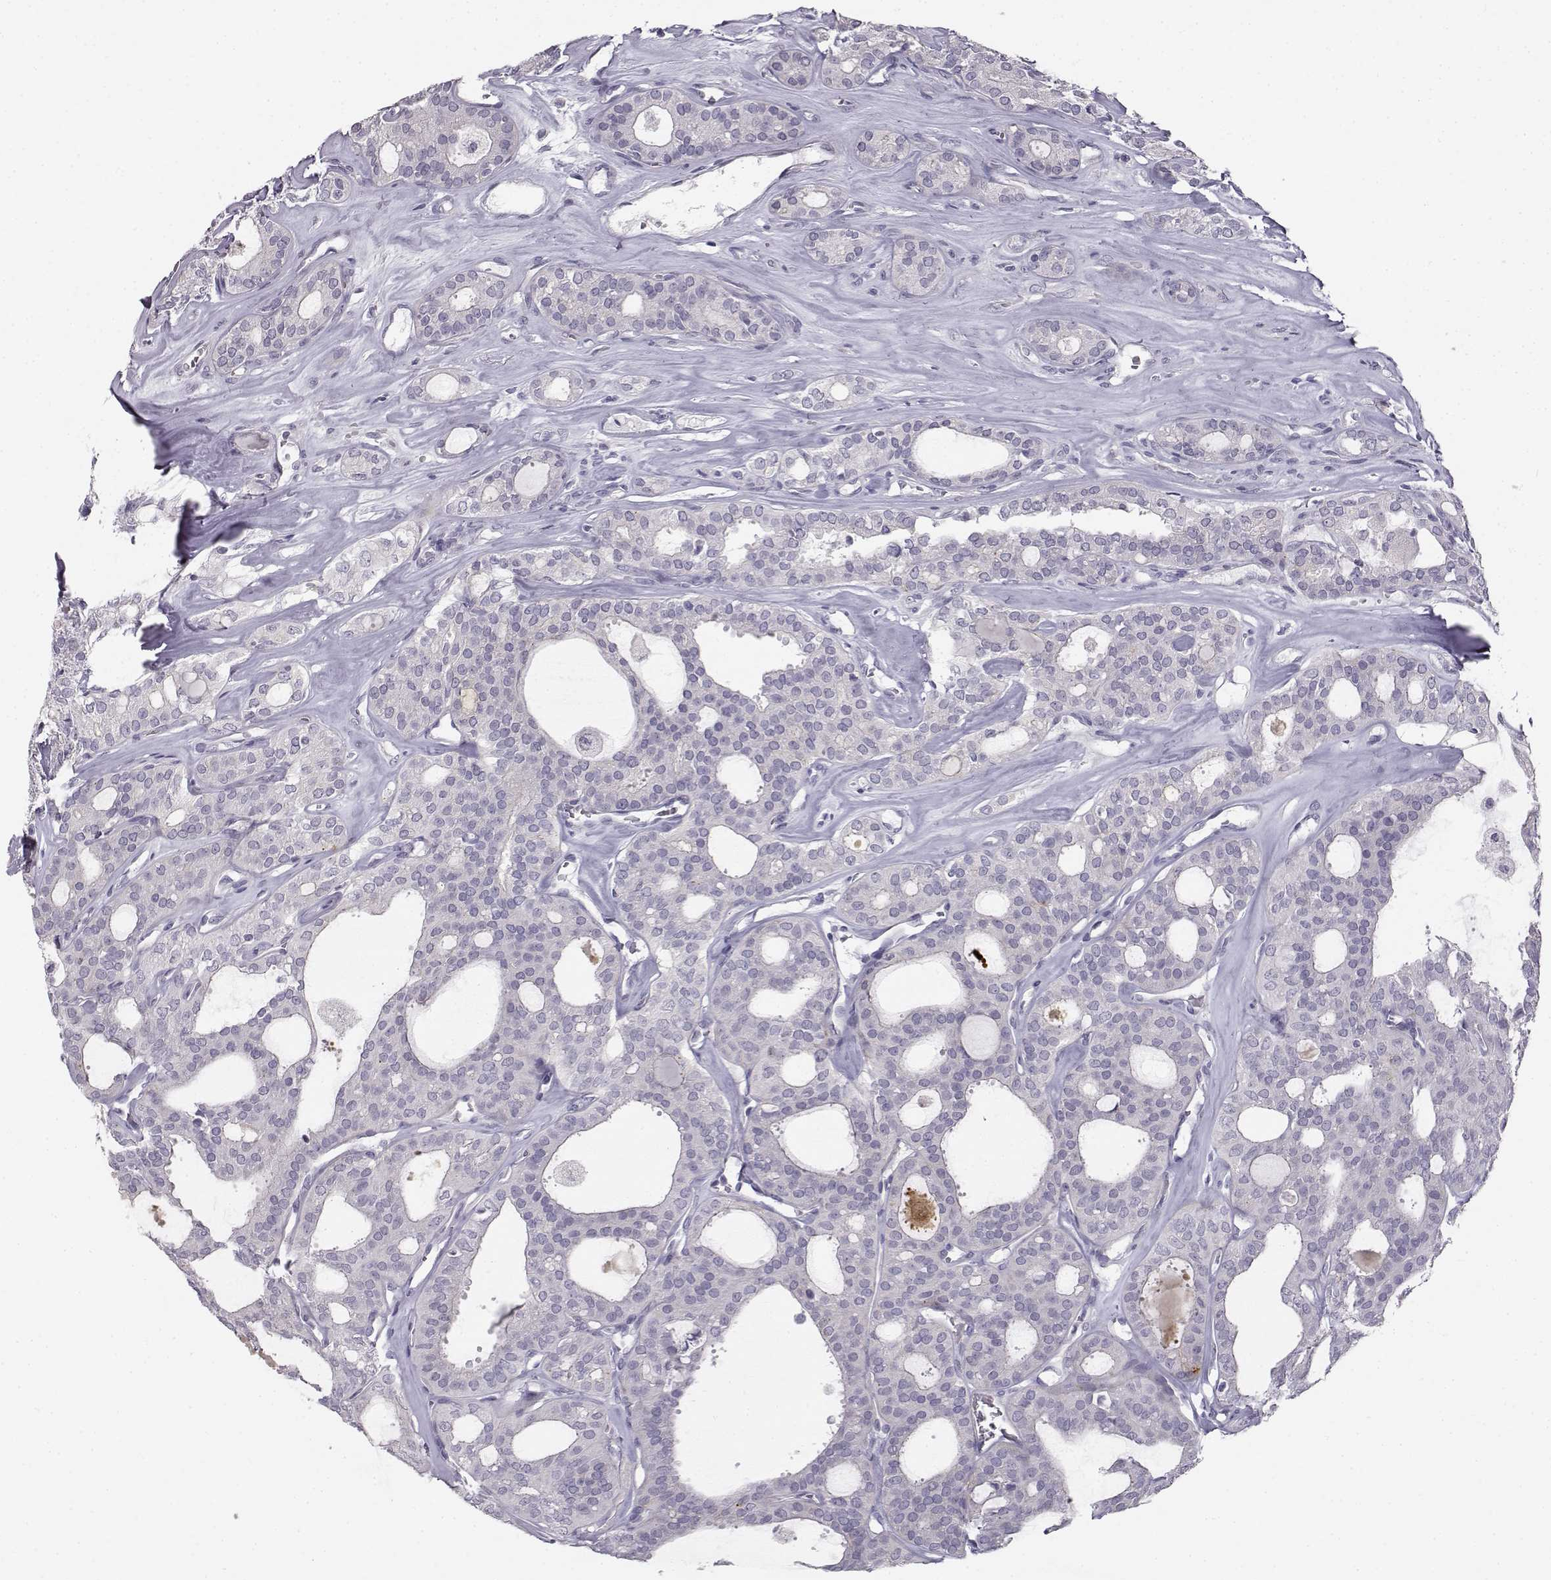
{"staining": {"intensity": "negative", "quantity": "none", "location": "none"}, "tissue": "thyroid cancer", "cell_type": "Tumor cells", "image_type": "cancer", "snomed": [{"axis": "morphology", "description": "Follicular adenoma carcinoma, NOS"}, {"axis": "topography", "description": "Thyroid gland"}], "caption": "IHC of thyroid cancer (follicular adenoma carcinoma) demonstrates no expression in tumor cells. The staining is performed using DAB brown chromogen with nuclei counter-stained in using hematoxylin.", "gene": "MYCBPAP", "patient": {"sex": "male", "age": 75}}